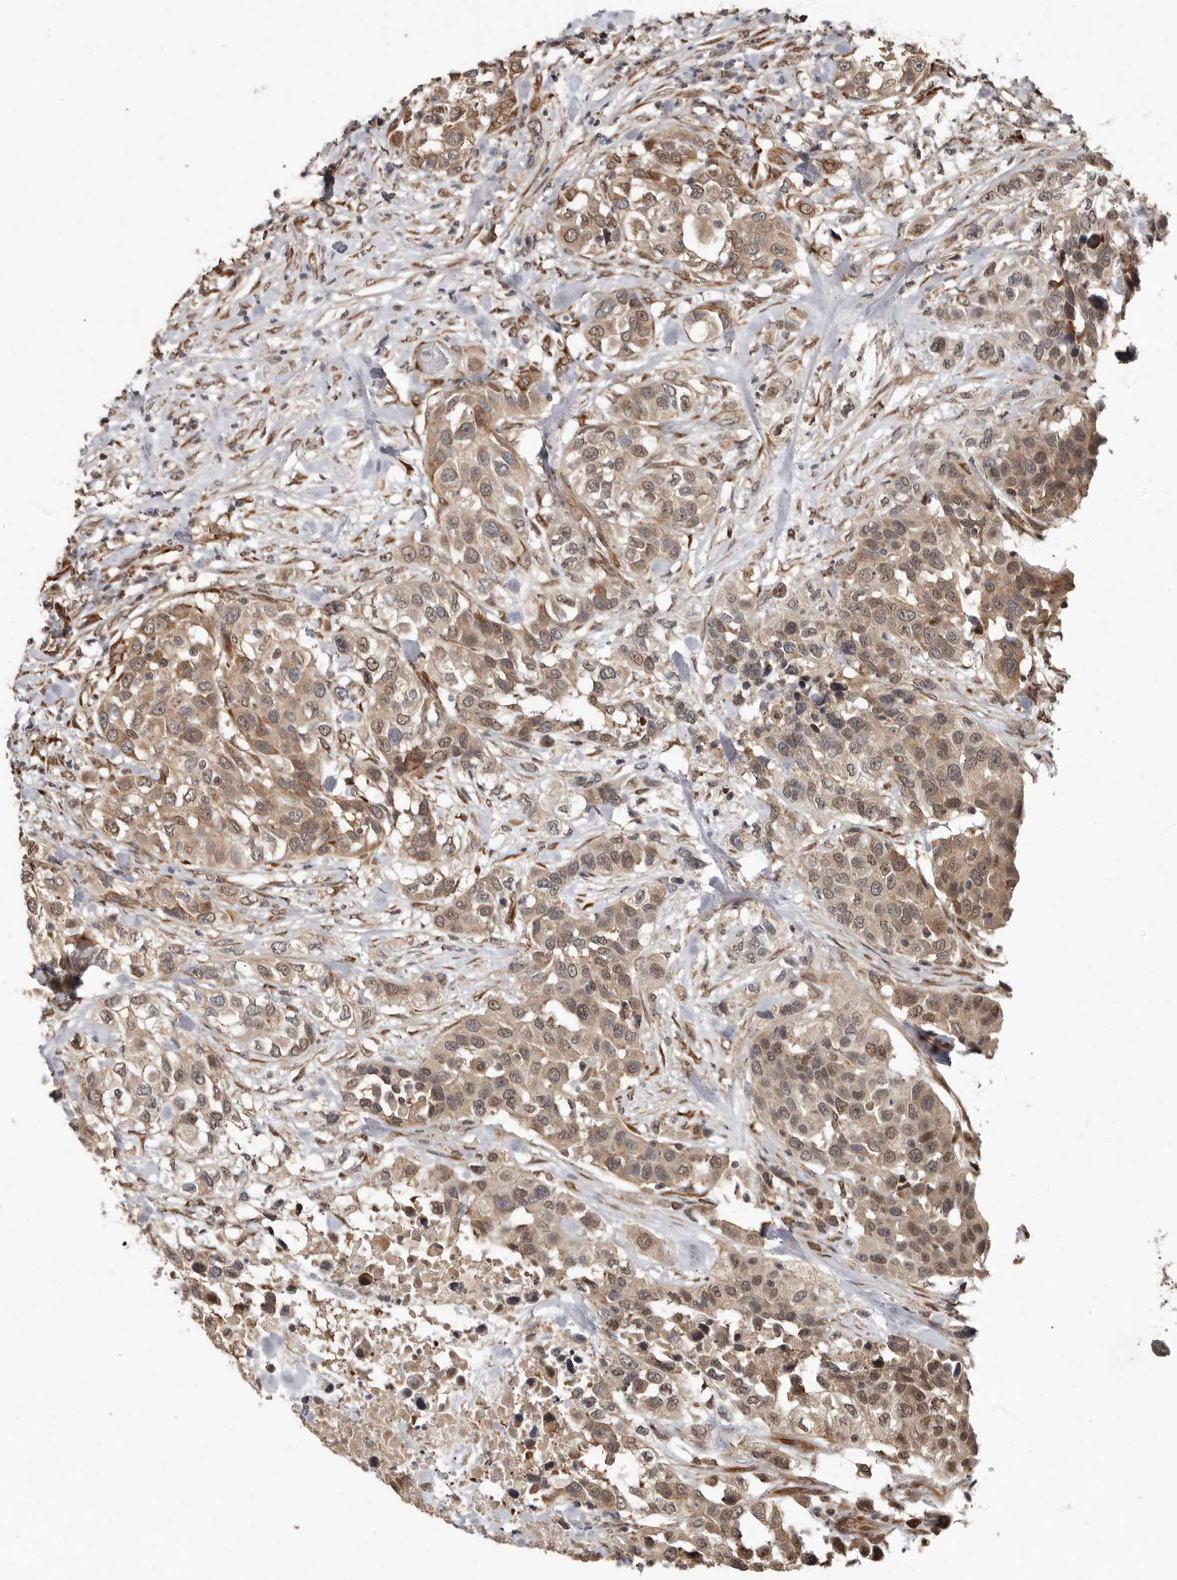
{"staining": {"intensity": "moderate", "quantity": ">75%", "location": "cytoplasmic/membranous,nuclear"}, "tissue": "urothelial cancer", "cell_type": "Tumor cells", "image_type": "cancer", "snomed": [{"axis": "morphology", "description": "Urothelial carcinoma, High grade"}, {"axis": "topography", "description": "Urinary bladder"}], "caption": "Urothelial carcinoma (high-grade) stained with a brown dye exhibits moderate cytoplasmic/membranous and nuclear positive expression in about >75% of tumor cells.", "gene": "LRGUK", "patient": {"sex": "female", "age": 80}}